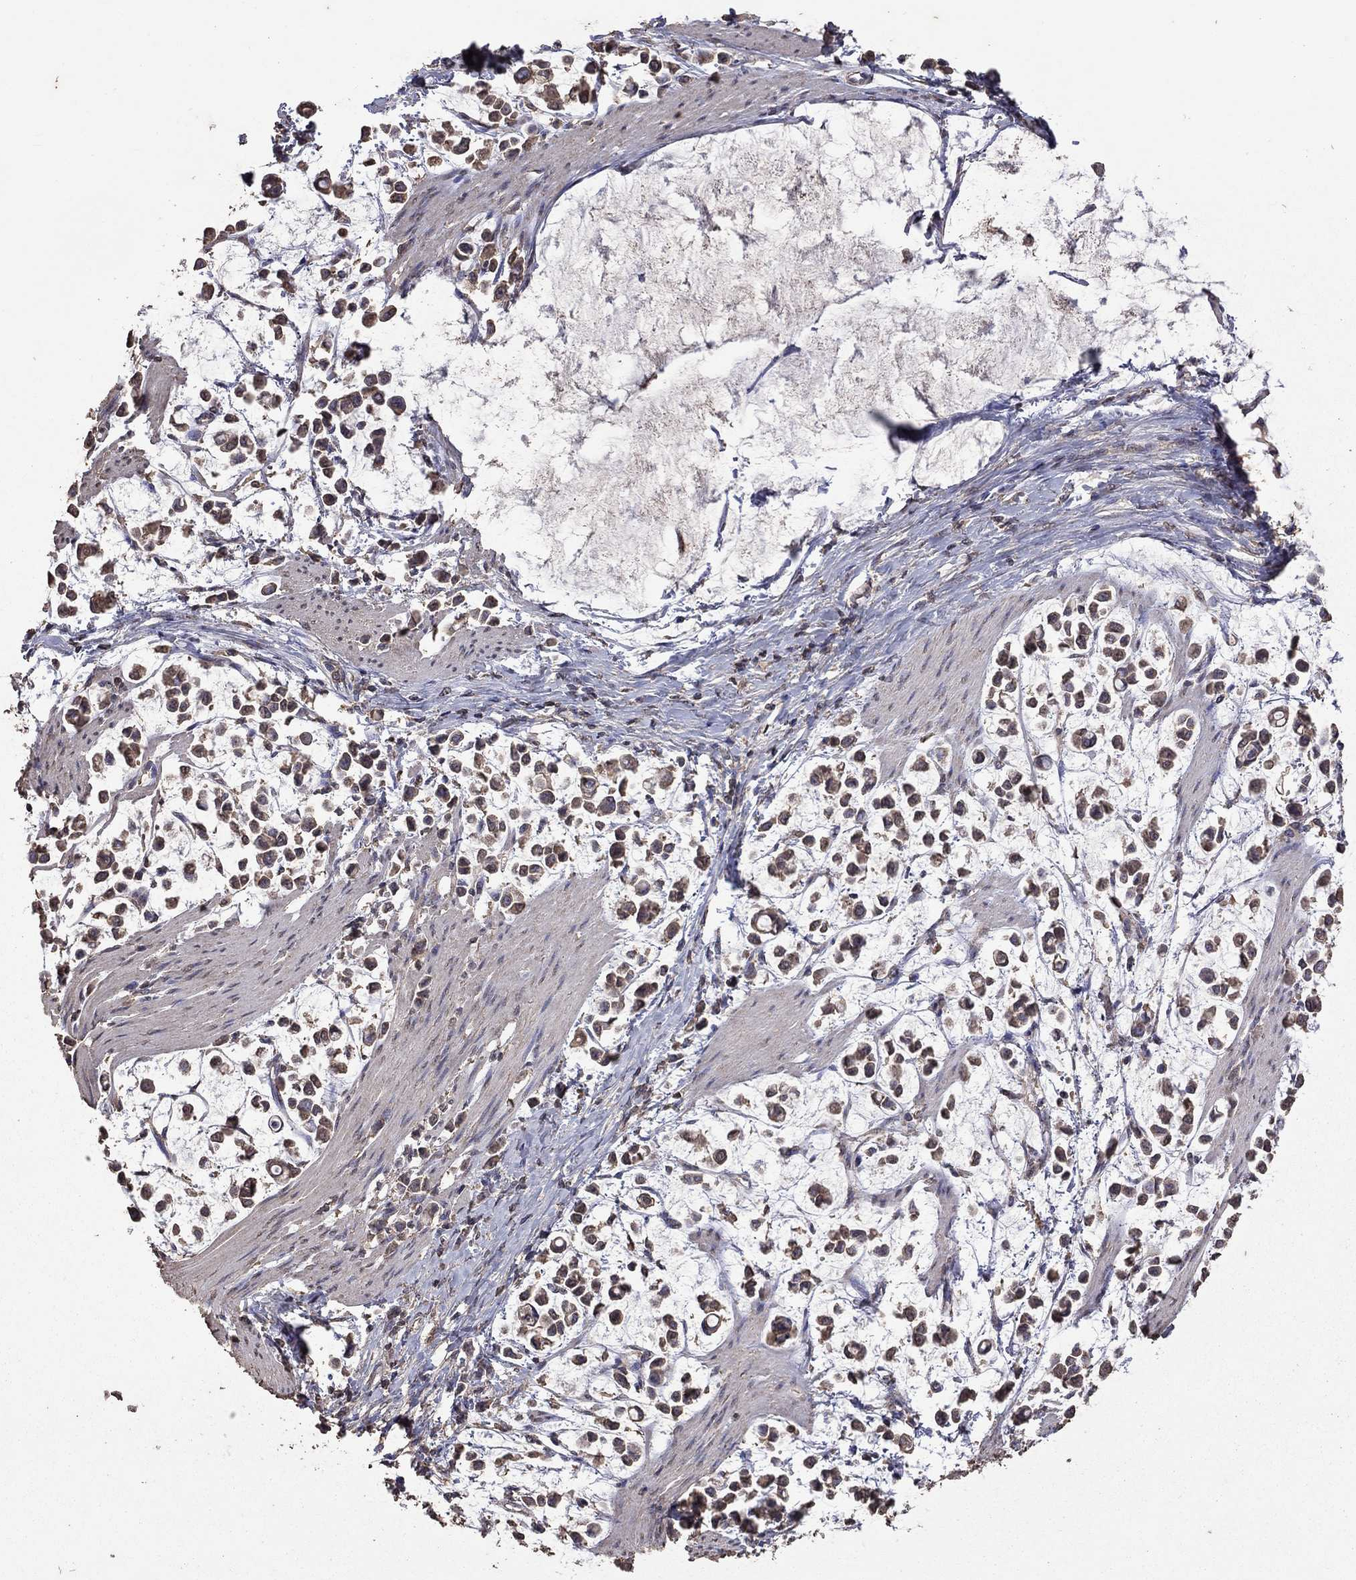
{"staining": {"intensity": "moderate", "quantity": "25%-75%", "location": "cytoplasmic/membranous"}, "tissue": "stomach cancer", "cell_type": "Tumor cells", "image_type": "cancer", "snomed": [{"axis": "morphology", "description": "Adenocarcinoma, NOS"}, {"axis": "topography", "description": "Stomach"}], "caption": "Tumor cells demonstrate medium levels of moderate cytoplasmic/membranous expression in about 25%-75% of cells in adenocarcinoma (stomach). (brown staining indicates protein expression, while blue staining denotes nuclei).", "gene": "SERPINA5", "patient": {"sex": "male", "age": 82}}